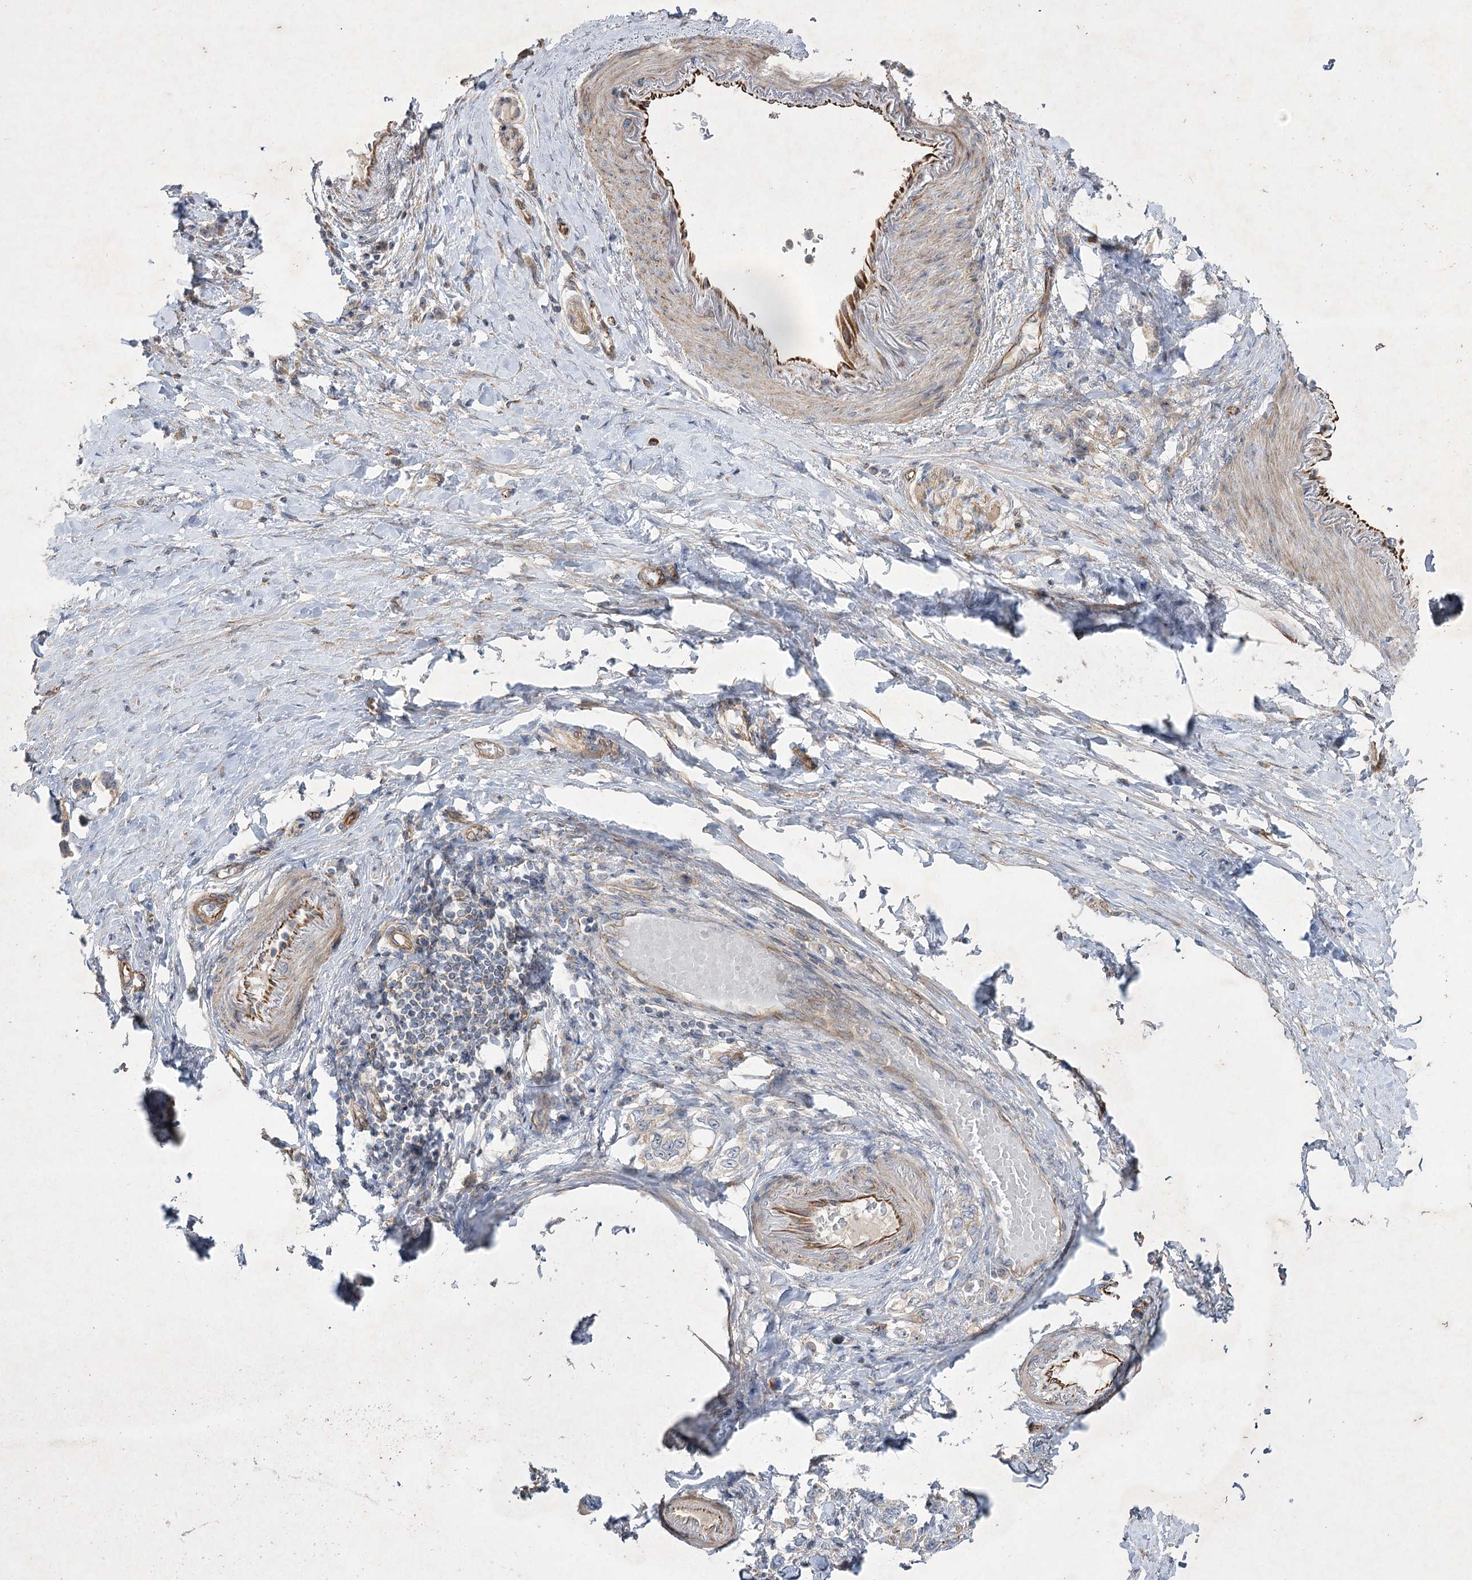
{"staining": {"intensity": "negative", "quantity": "none", "location": "none"}, "tissue": "stomach cancer", "cell_type": "Tumor cells", "image_type": "cancer", "snomed": [{"axis": "morphology", "description": "Adenocarcinoma, NOS"}, {"axis": "topography", "description": "Stomach"}], "caption": "Photomicrograph shows no significant protein expression in tumor cells of stomach adenocarcinoma.", "gene": "KIAA0825", "patient": {"sex": "female", "age": 65}}